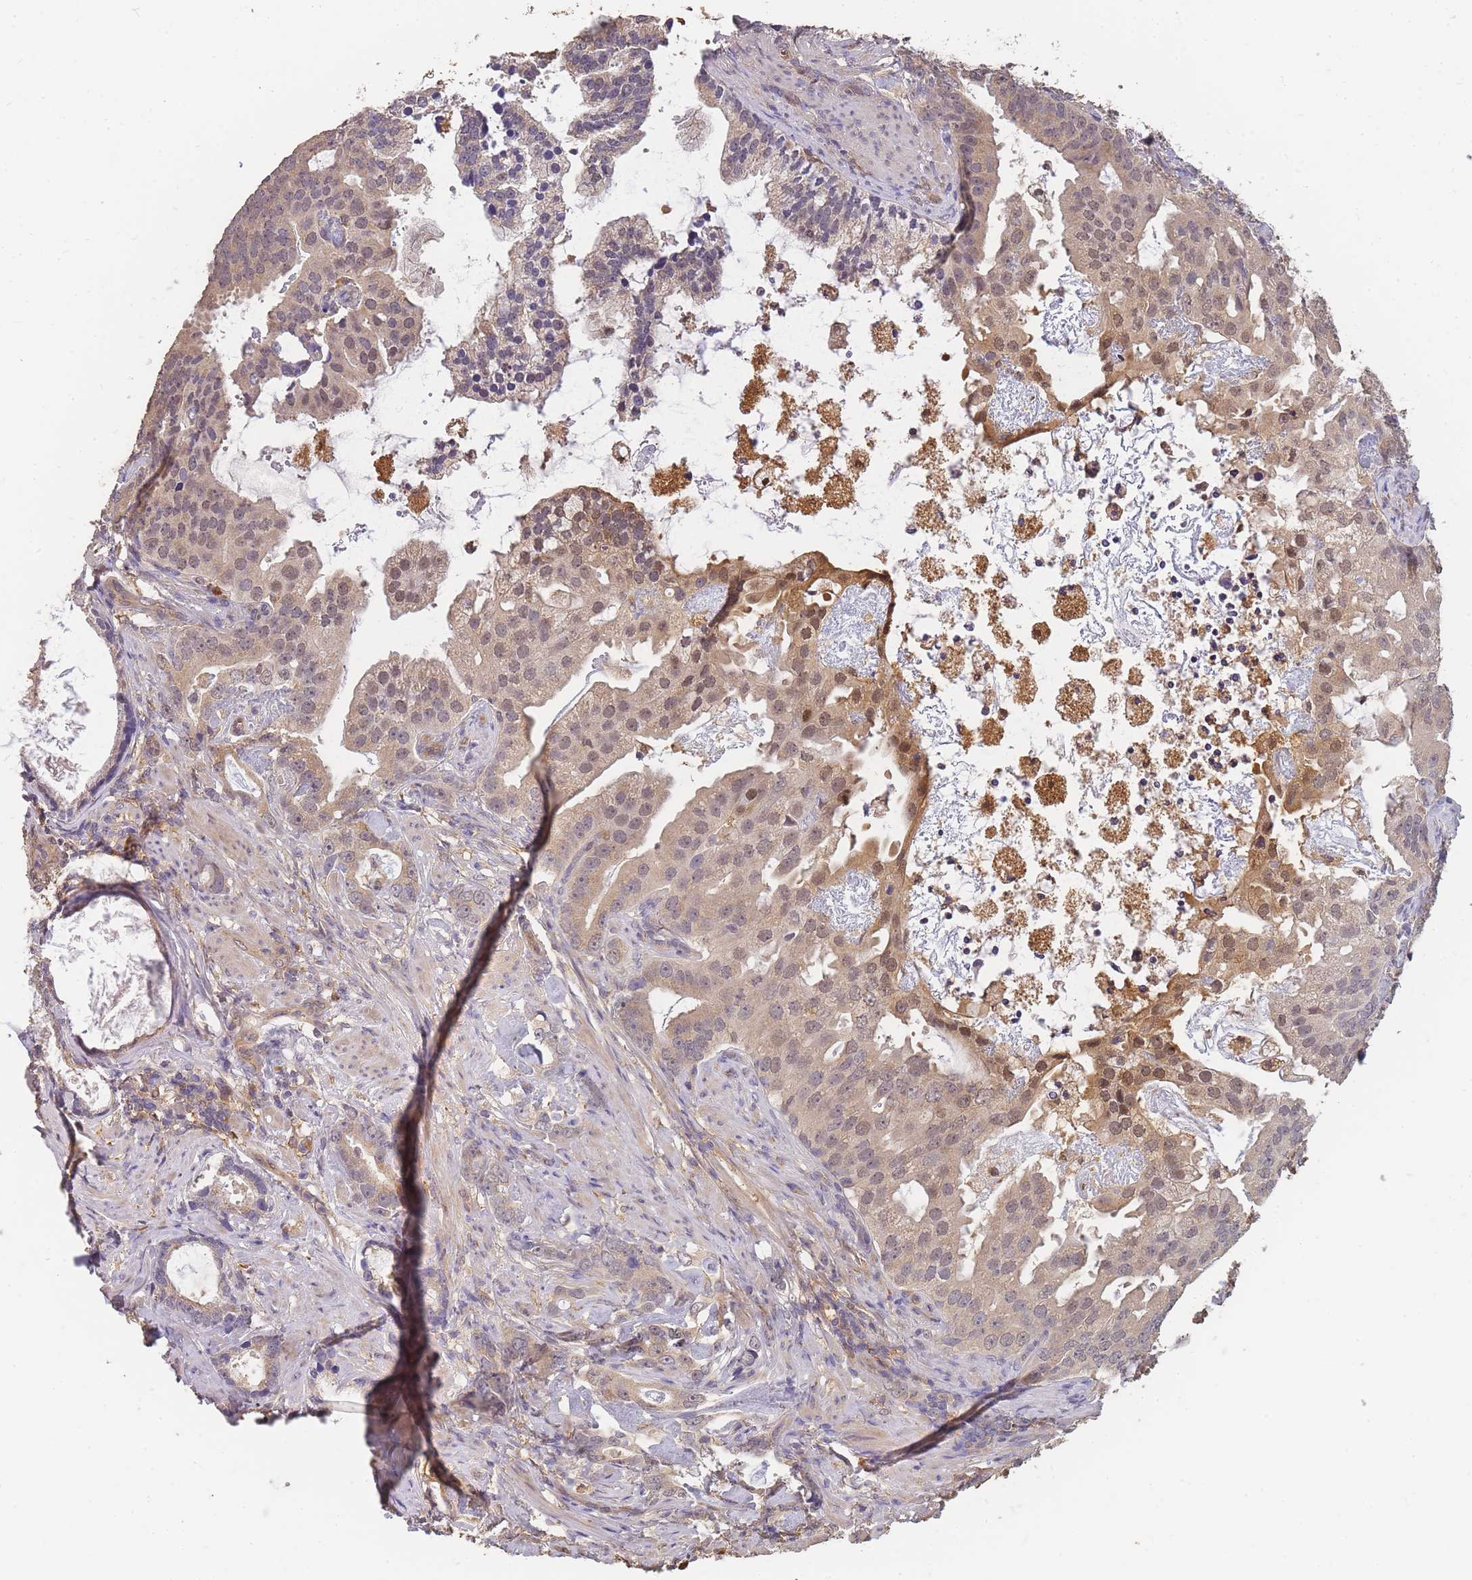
{"staining": {"intensity": "moderate", "quantity": ">75%", "location": "cytoplasmic/membranous,nuclear"}, "tissue": "prostate cancer", "cell_type": "Tumor cells", "image_type": "cancer", "snomed": [{"axis": "morphology", "description": "Adenocarcinoma, Low grade"}, {"axis": "topography", "description": "Prostate"}], "caption": "Human low-grade adenocarcinoma (prostate) stained with a protein marker demonstrates moderate staining in tumor cells.", "gene": "CDKN2AIPNL", "patient": {"sex": "male", "age": 71}}